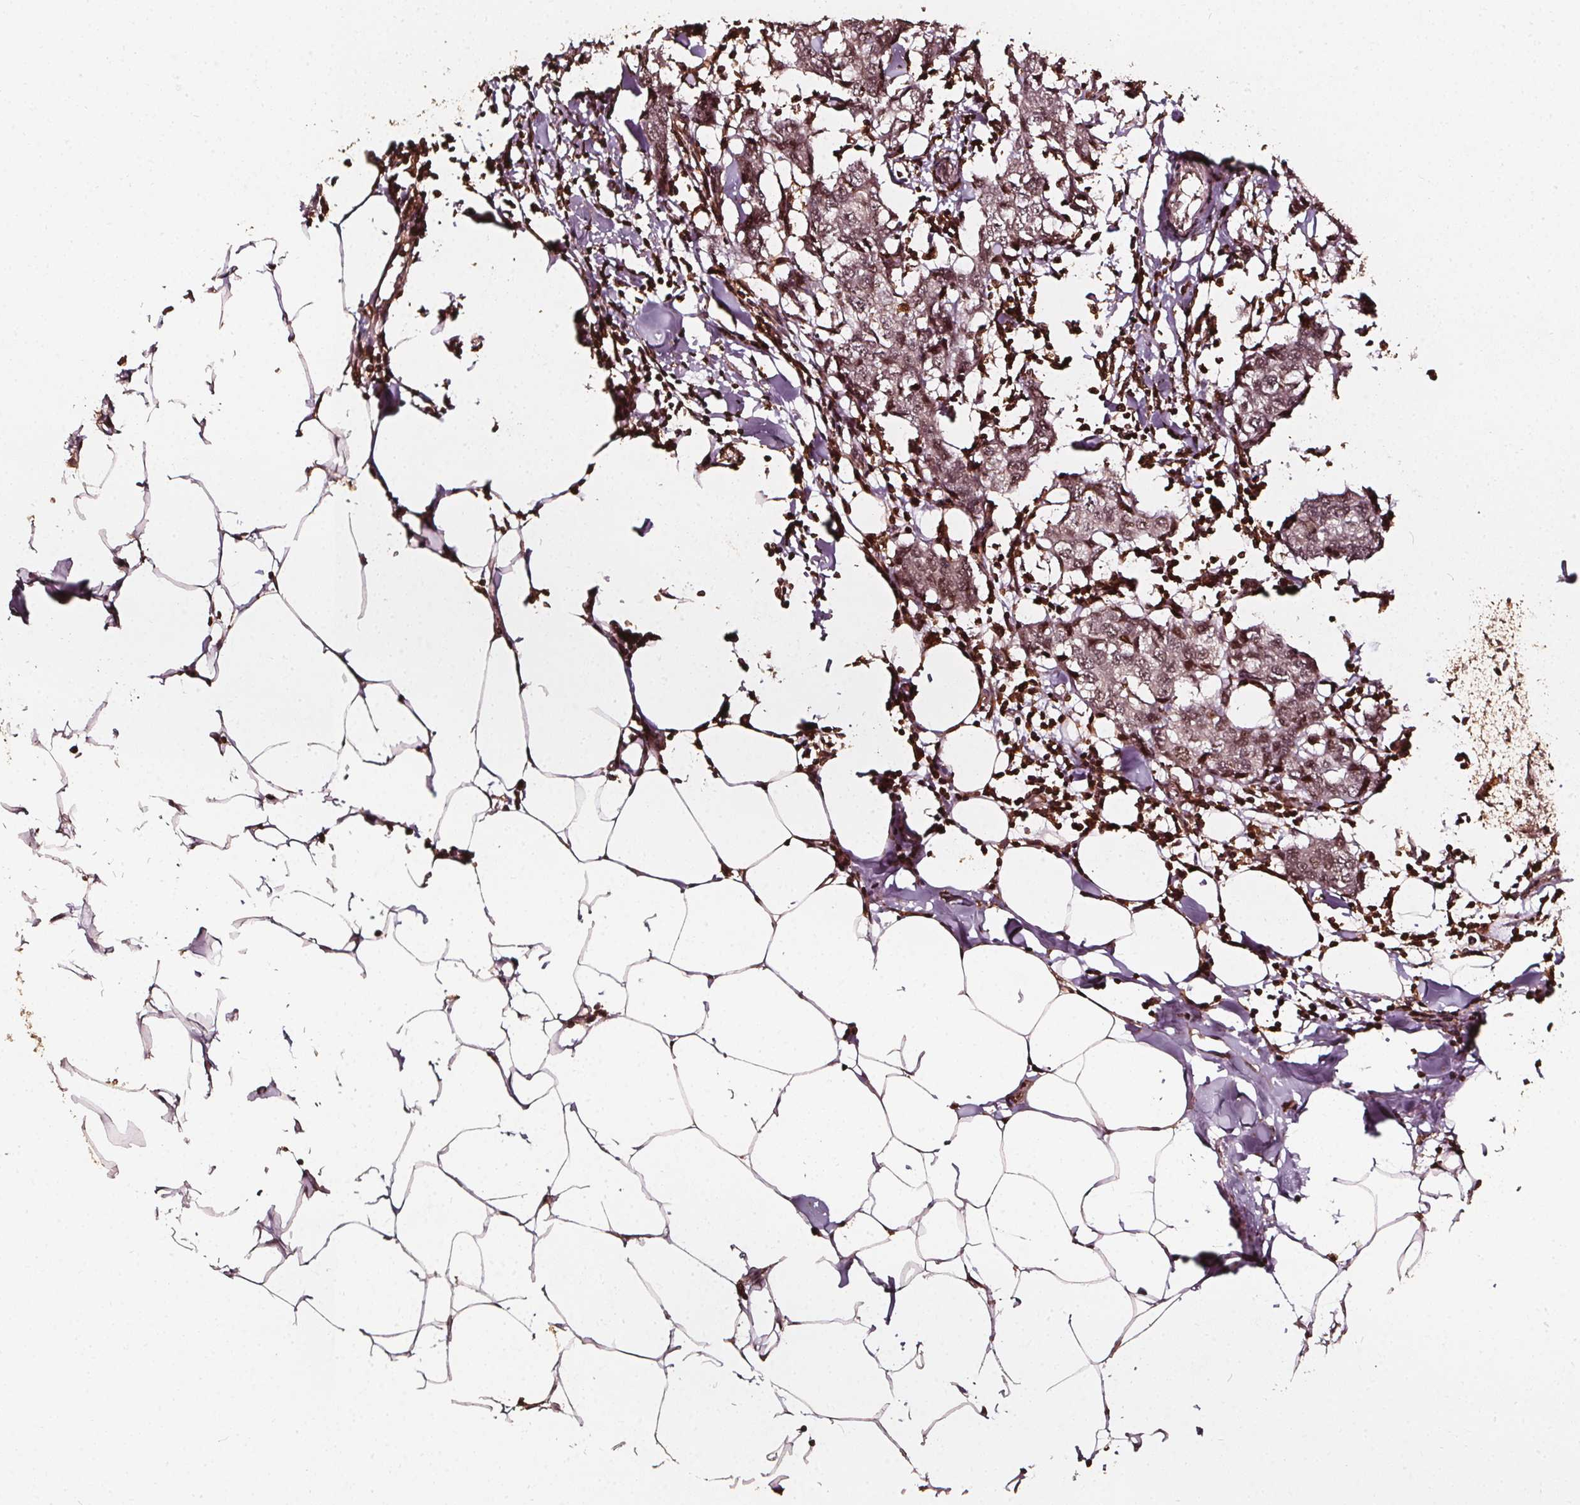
{"staining": {"intensity": "weak", "quantity": ">75%", "location": "nuclear"}, "tissue": "breast cancer", "cell_type": "Tumor cells", "image_type": "cancer", "snomed": [{"axis": "morphology", "description": "Duct carcinoma"}, {"axis": "topography", "description": "Breast"}], "caption": "Immunohistochemistry (IHC) image of neoplastic tissue: breast invasive ductal carcinoma stained using IHC reveals low levels of weak protein expression localized specifically in the nuclear of tumor cells, appearing as a nuclear brown color.", "gene": "EXOSC9", "patient": {"sex": "female", "age": 27}}